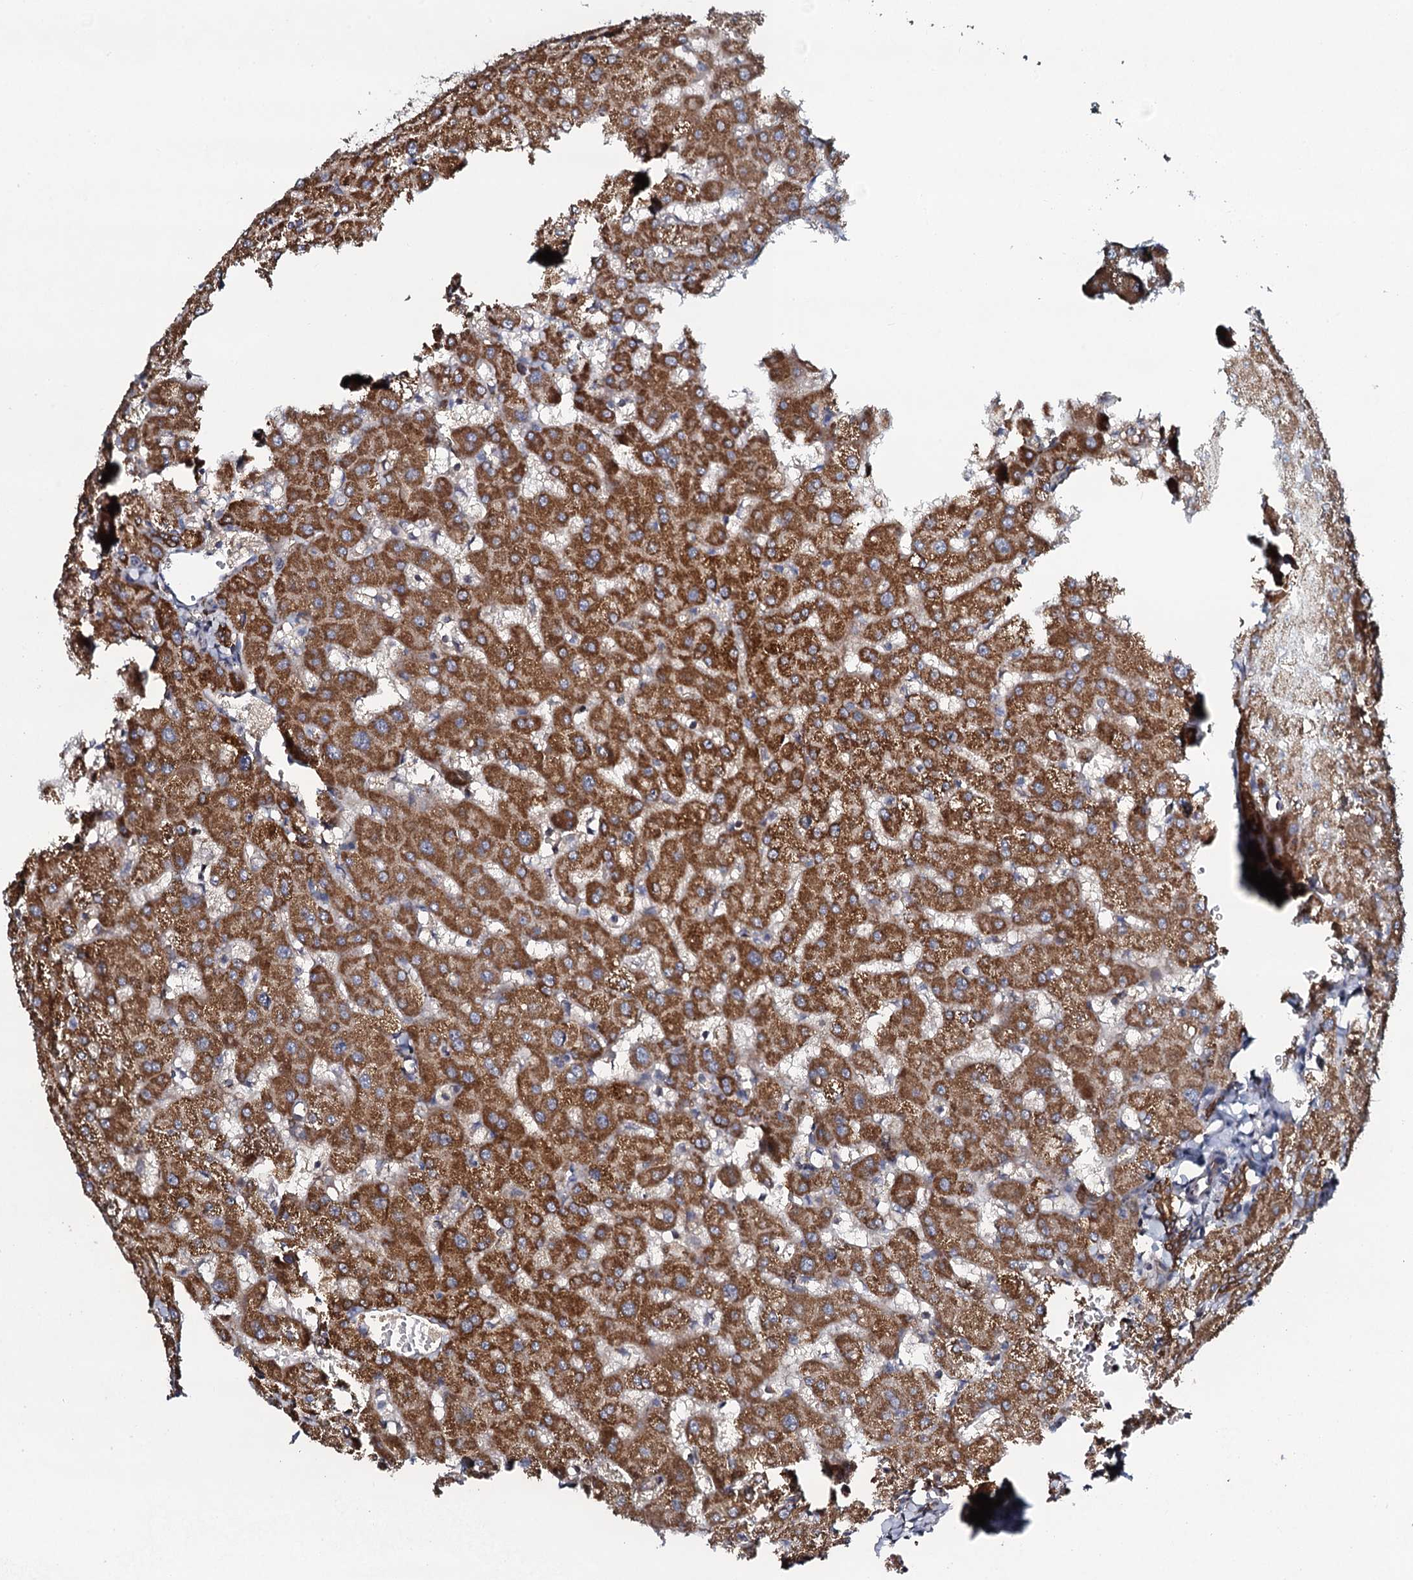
{"staining": {"intensity": "moderate", "quantity": ">75%", "location": "cytoplasmic/membranous"}, "tissue": "liver", "cell_type": "Cholangiocytes", "image_type": "normal", "snomed": [{"axis": "morphology", "description": "Normal tissue, NOS"}, {"axis": "topography", "description": "Liver"}], "caption": "High-power microscopy captured an IHC image of unremarkable liver, revealing moderate cytoplasmic/membranous expression in approximately >75% of cholangiocytes.", "gene": "EVC2", "patient": {"sex": "female", "age": 63}}